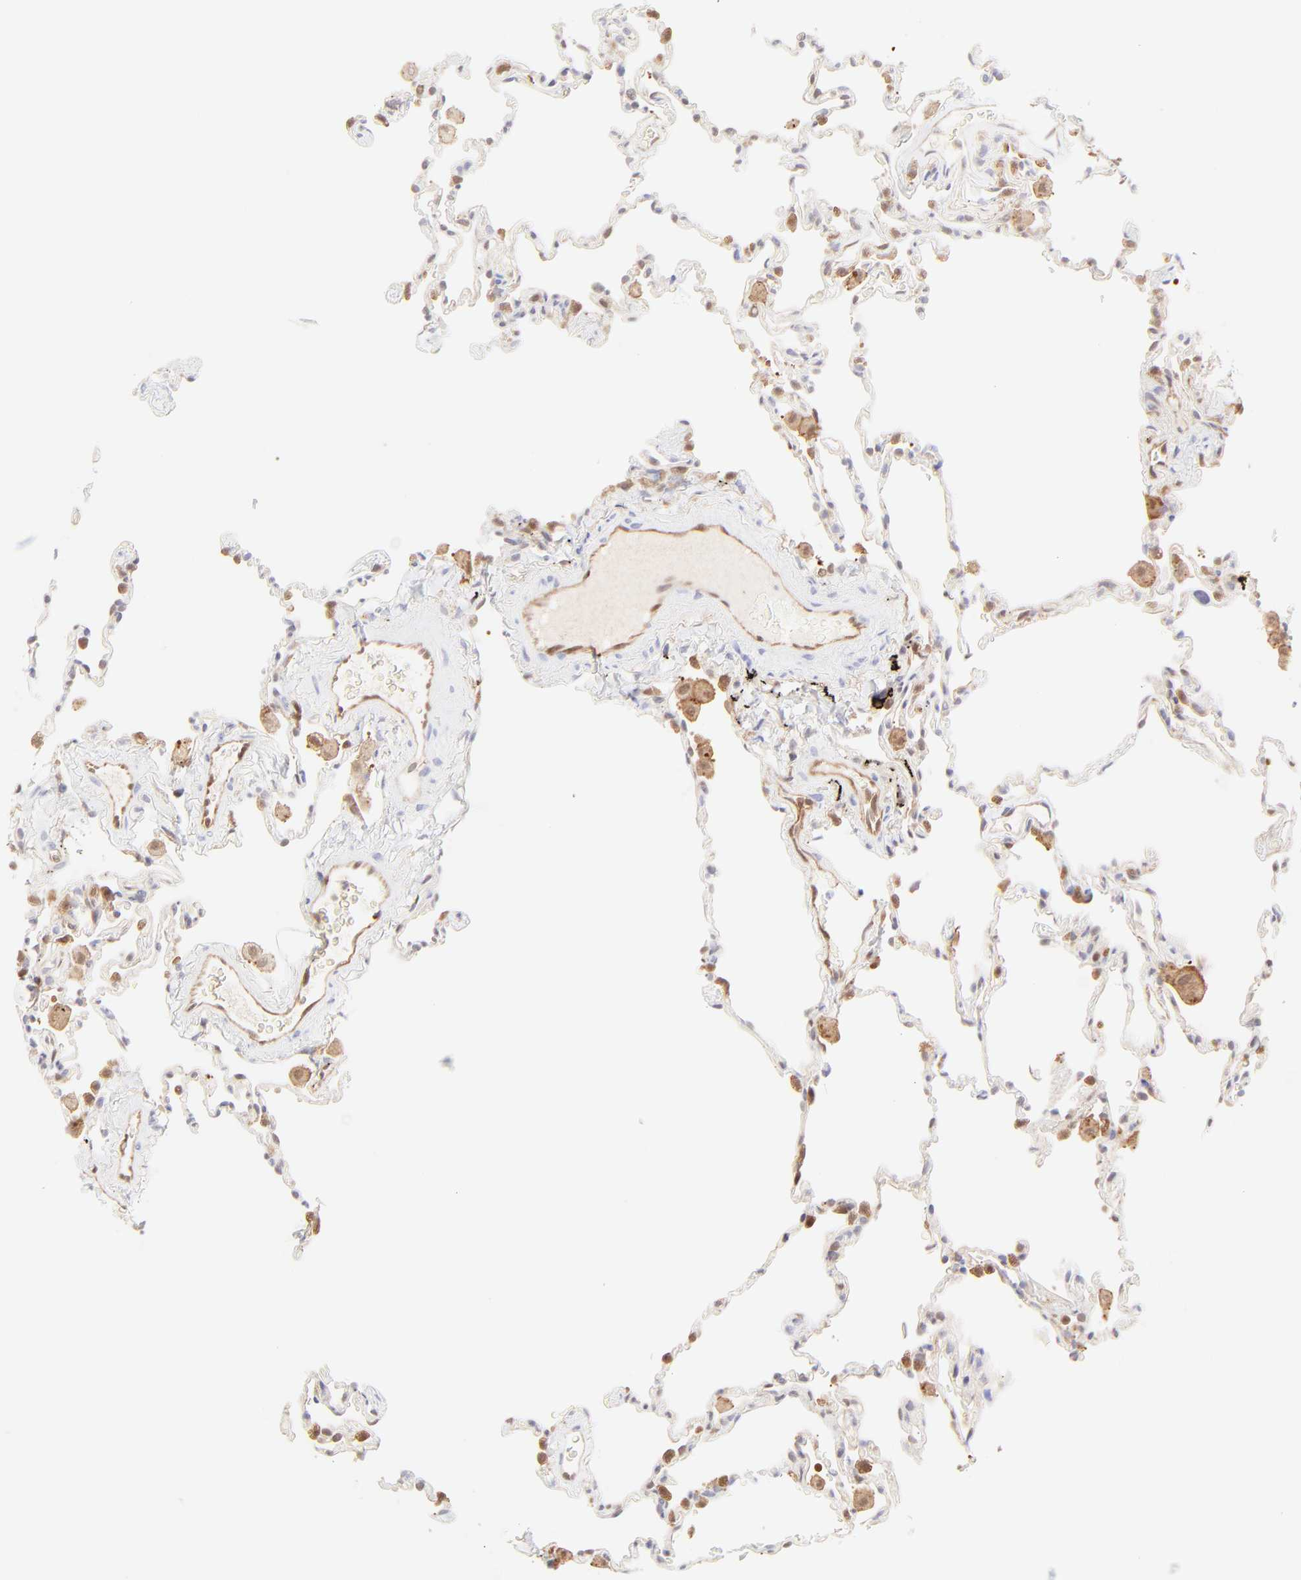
{"staining": {"intensity": "negative", "quantity": "none", "location": "none"}, "tissue": "lung", "cell_type": "Alveolar cells", "image_type": "normal", "snomed": [{"axis": "morphology", "description": "Normal tissue, NOS"}, {"axis": "morphology", "description": "Soft tissue tumor metastatic"}, {"axis": "topography", "description": "Lung"}], "caption": "Micrograph shows no protein expression in alveolar cells of benign lung.", "gene": "HYAL1", "patient": {"sex": "male", "age": 59}}